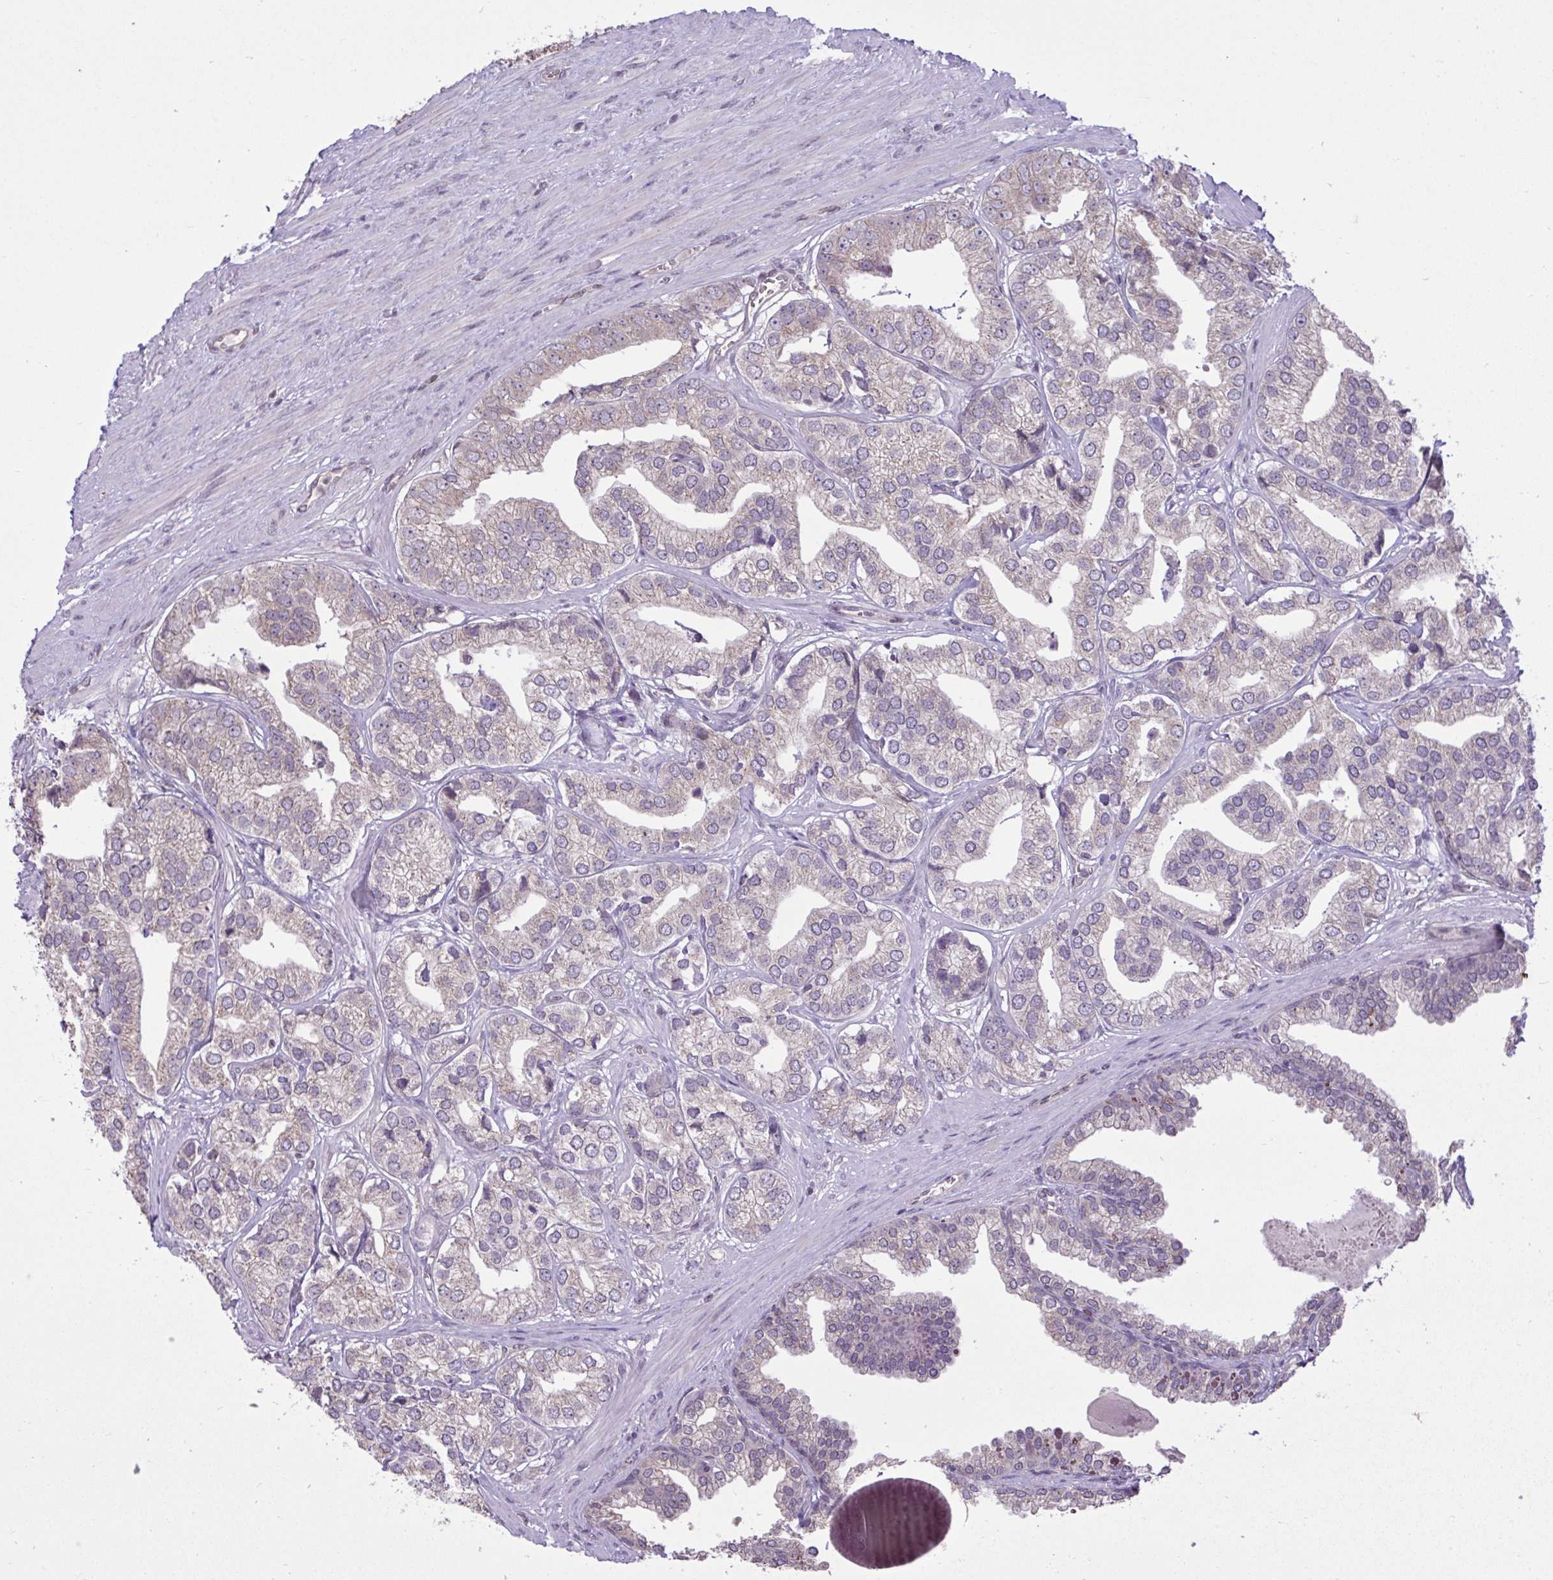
{"staining": {"intensity": "weak", "quantity": "25%-75%", "location": "cytoplasmic/membranous"}, "tissue": "prostate cancer", "cell_type": "Tumor cells", "image_type": "cancer", "snomed": [{"axis": "morphology", "description": "Adenocarcinoma, High grade"}, {"axis": "topography", "description": "Prostate"}], "caption": "IHC image of neoplastic tissue: human prostate cancer (high-grade adenocarcinoma) stained using immunohistochemistry demonstrates low levels of weak protein expression localized specifically in the cytoplasmic/membranous of tumor cells, appearing as a cytoplasmic/membranous brown color.", "gene": "CYP20A1", "patient": {"sex": "male", "age": 58}}